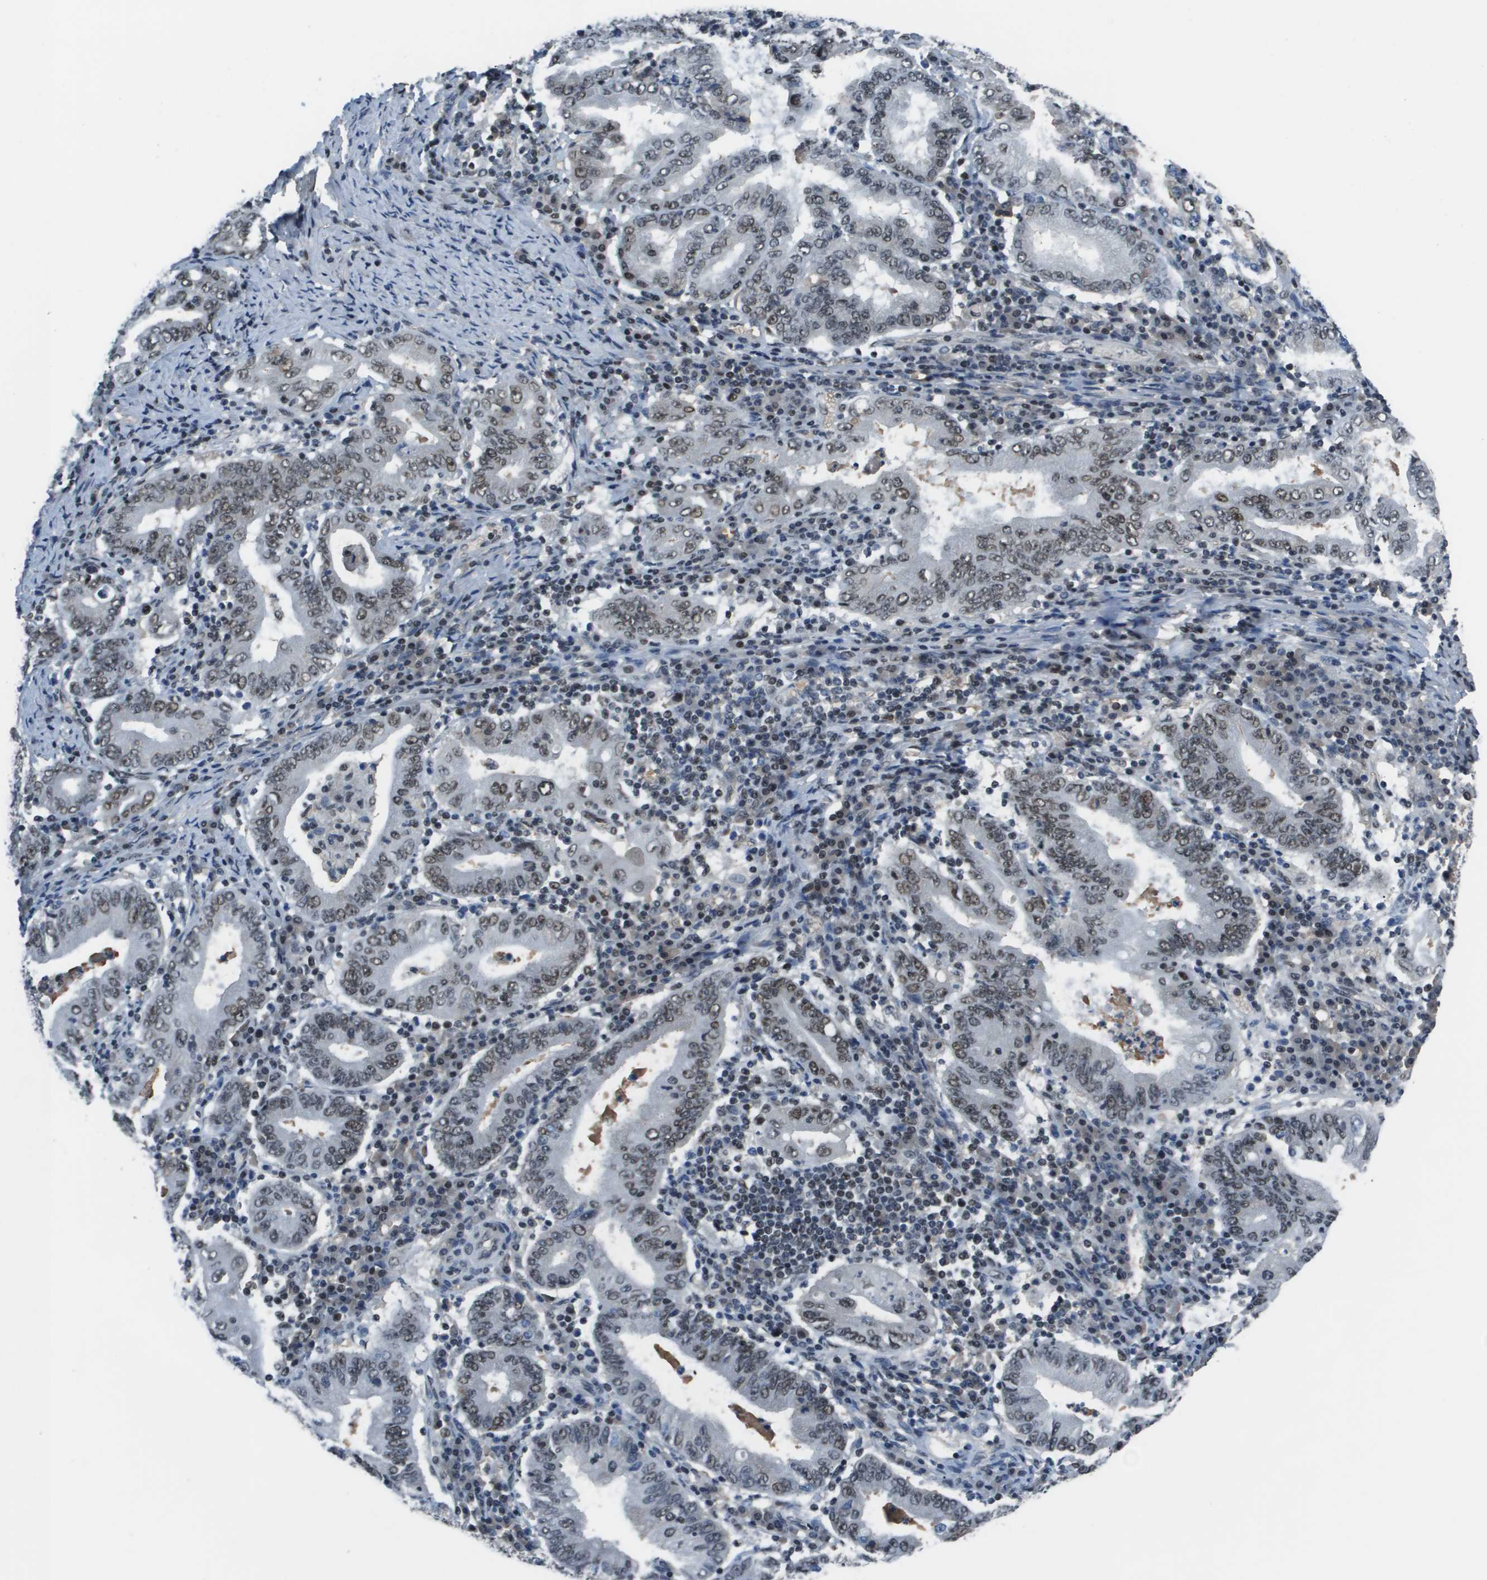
{"staining": {"intensity": "weak", "quantity": ">75%", "location": "nuclear"}, "tissue": "stomach cancer", "cell_type": "Tumor cells", "image_type": "cancer", "snomed": [{"axis": "morphology", "description": "Normal tissue, NOS"}, {"axis": "morphology", "description": "Adenocarcinoma, NOS"}, {"axis": "topography", "description": "Esophagus"}, {"axis": "topography", "description": "Stomach, upper"}, {"axis": "topography", "description": "Peripheral nerve tissue"}], "caption": "Tumor cells display low levels of weak nuclear expression in approximately >75% of cells in human stomach cancer.", "gene": "THRAP3", "patient": {"sex": "male", "age": 62}}